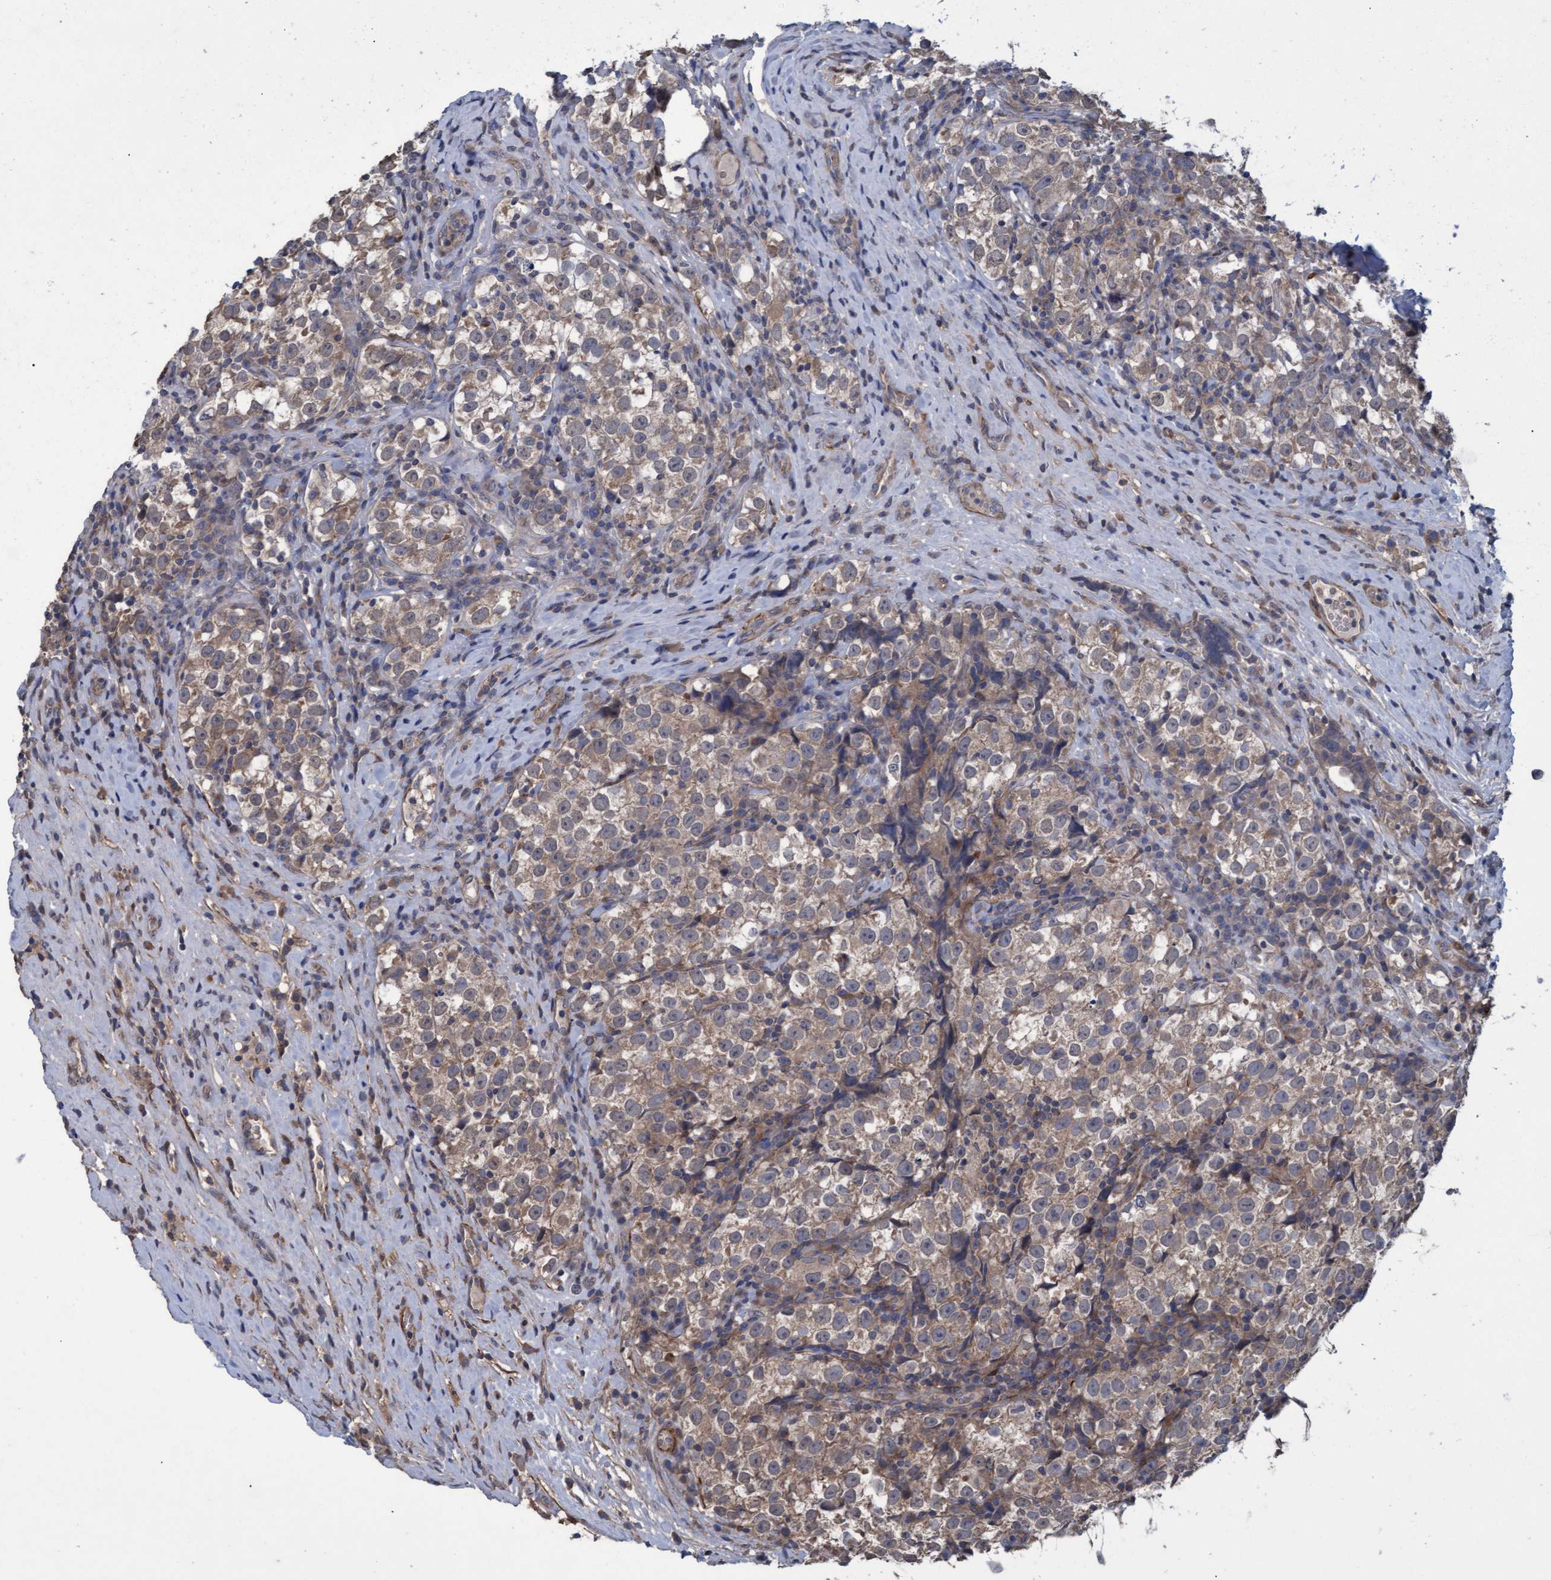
{"staining": {"intensity": "weak", "quantity": ">75%", "location": "cytoplasmic/membranous"}, "tissue": "testis cancer", "cell_type": "Tumor cells", "image_type": "cancer", "snomed": [{"axis": "morphology", "description": "Normal tissue, NOS"}, {"axis": "morphology", "description": "Seminoma, NOS"}, {"axis": "topography", "description": "Testis"}], "caption": "The micrograph shows staining of seminoma (testis), revealing weak cytoplasmic/membranous protein expression (brown color) within tumor cells. Using DAB (brown) and hematoxylin (blue) stains, captured at high magnification using brightfield microscopy.", "gene": "NAA15", "patient": {"sex": "male", "age": 43}}